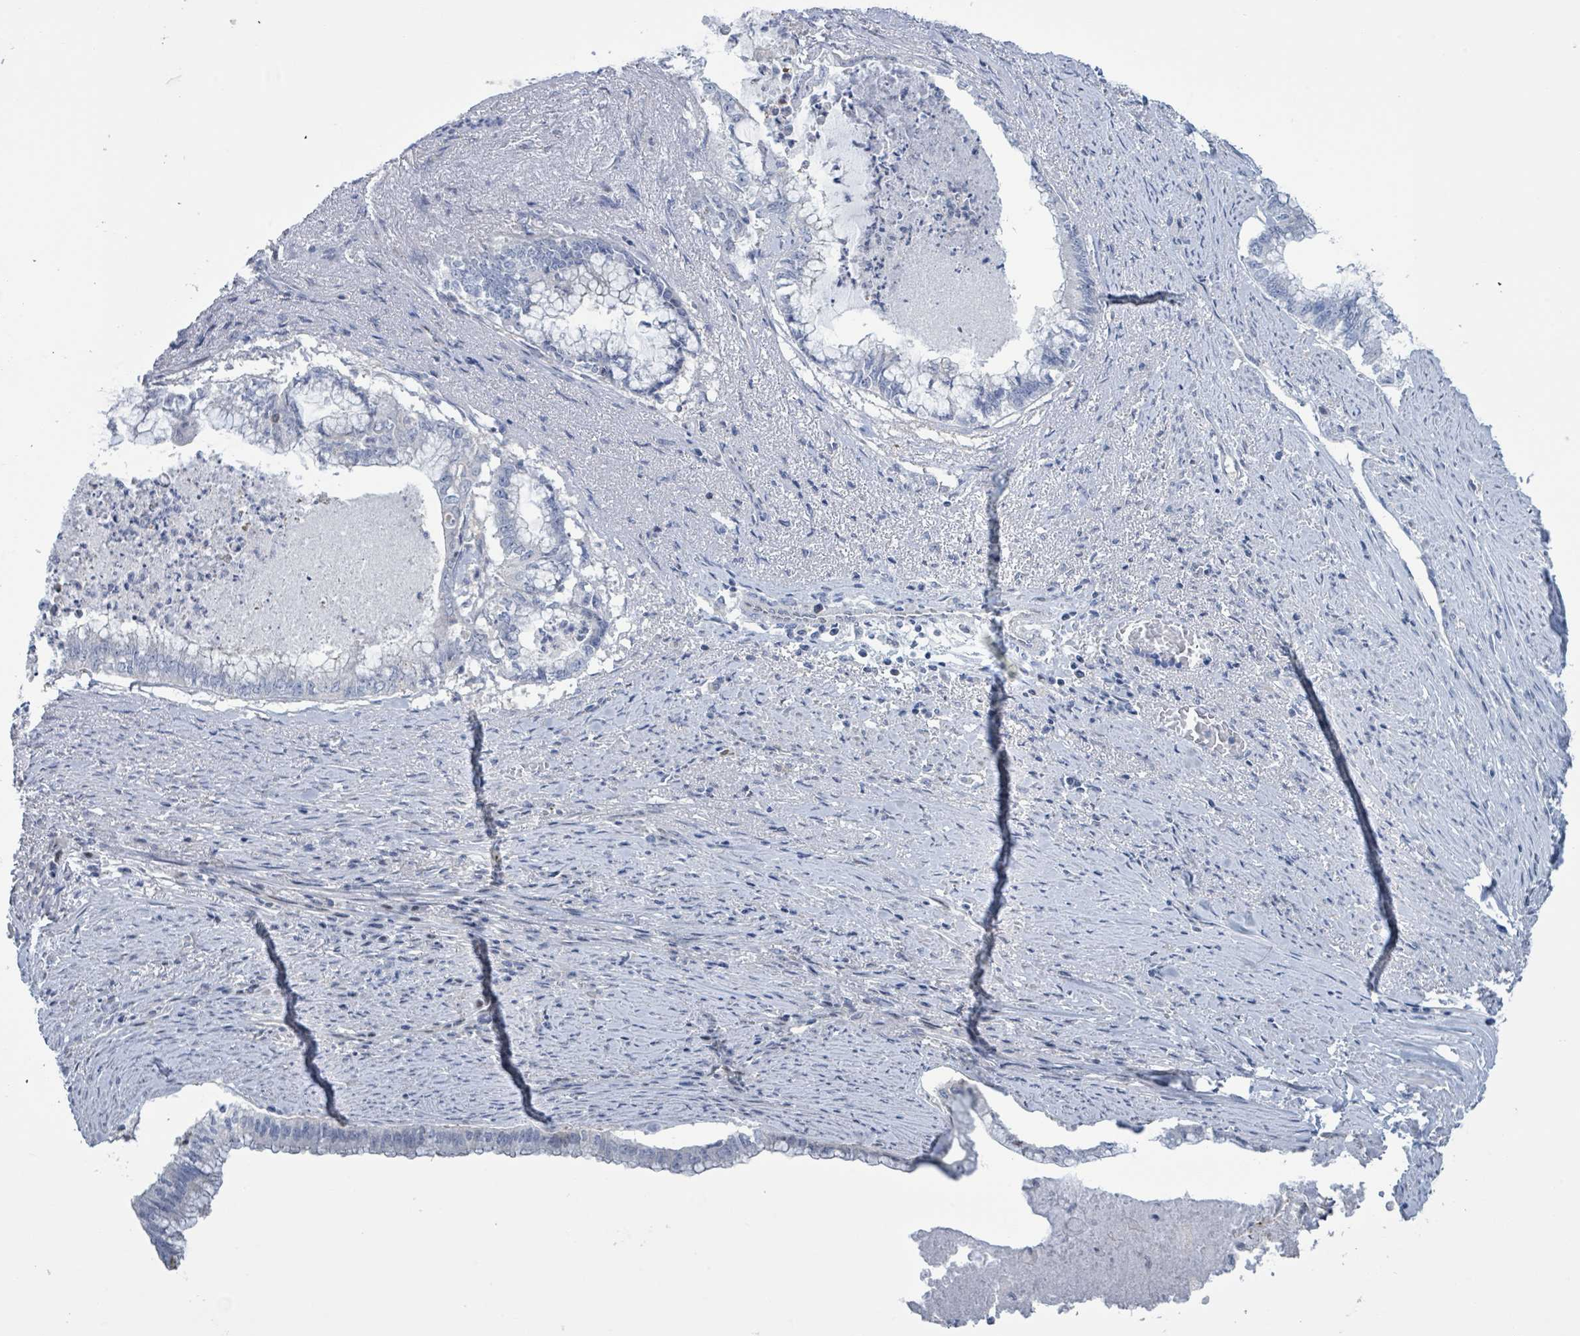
{"staining": {"intensity": "negative", "quantity": "none", "location": "none"}, "tissue": "endometrial cancer", "cell_type": "Tumor cells", "image_type": "cancer", "snomed": [{"axis": "morphology", "description": "Adenocarcinoma, NOS"}, {"axis": "topography", "description": "Endometrium"}], "caption": "This is an IHC histopathology image of human endometrial cancer (adenocarcinoma). There is no positivity in tumor cells.", "gene": "DGKZ", "patient": {"sex": "female", "age": 79}}